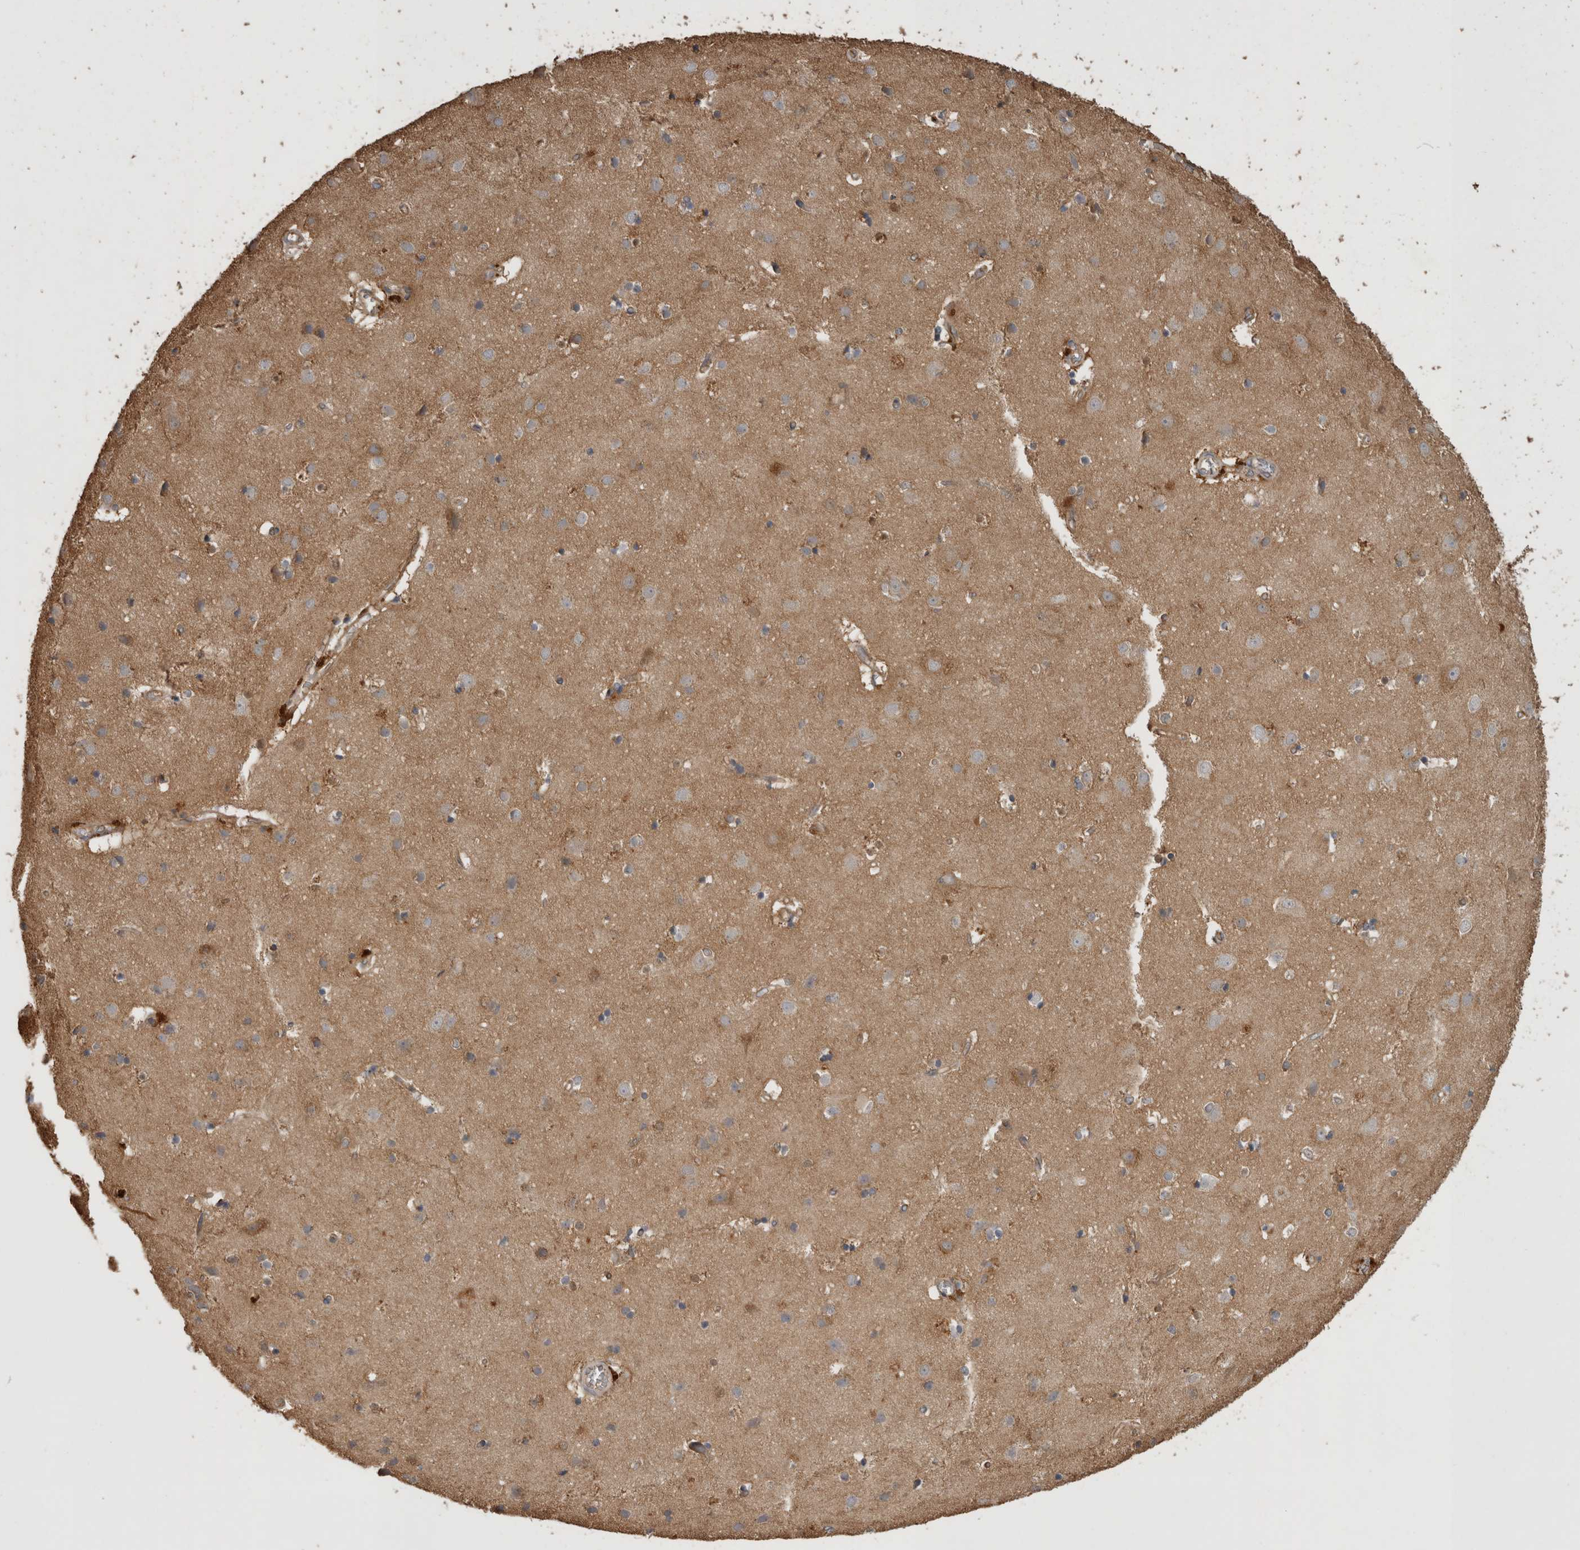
{"staining": {"intensity": "weak", "quantity": ">75%", "location": "cytoplasmic/membranous"}, "tissue": "cerebral cortex", "cell_type": "Endothelial cells", "image_type": "normal", "snomed": [{"axis": "morphology", "description": "Normal tissue, NOS"}, {"axis": "topography", "description": "Cerebral cortex"}], "caption": "Weak cytoplasmic/membranous positivity for a protein is present in about >75% of endothelial cells of benign cerebral cortex using immunohistochemistry (IHC).", "gene": "RHPN1", "patient": {"sex": "male", "age": 54}}